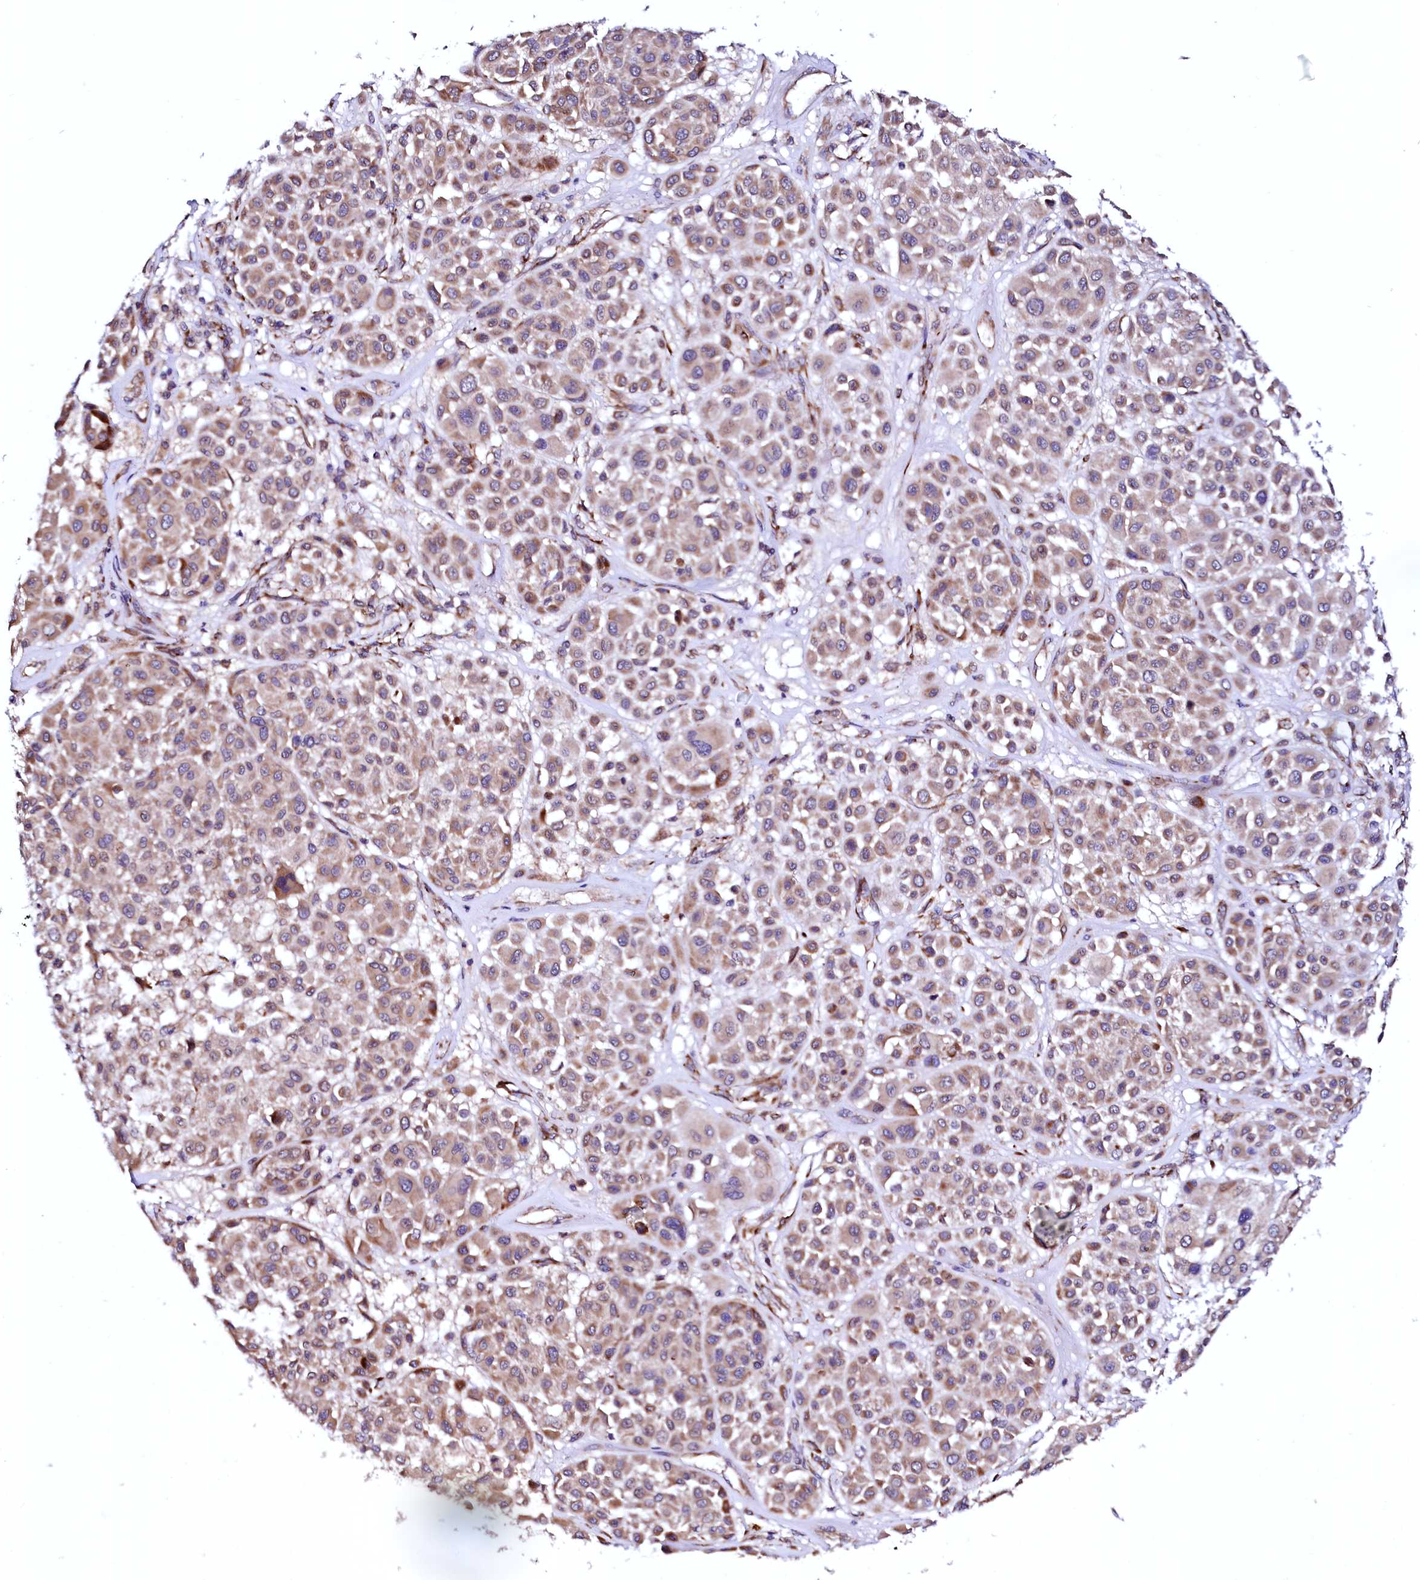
{"staining": {"intensity": "moderate", "quantity": ">75%", "location": "cytoplasmic/membranous"}, "tissue": "melanoma", "cell_type": "Tumor cells", "image_type": "cancer", "snomed": [{"axis": "morphology", "description": "Malignant melanoma, Metastatic site"}, {"axis": "topography", "description": "Soft tissue"}], "caption": "Approximately >75% of tumor cells in melanoma reveal moderate cytoplasmic/membranous protein positivity as visualized by brown immunohistochemical staining.", "gene": "UBE3C", "patient": {"sex": "male", "age": 41}}